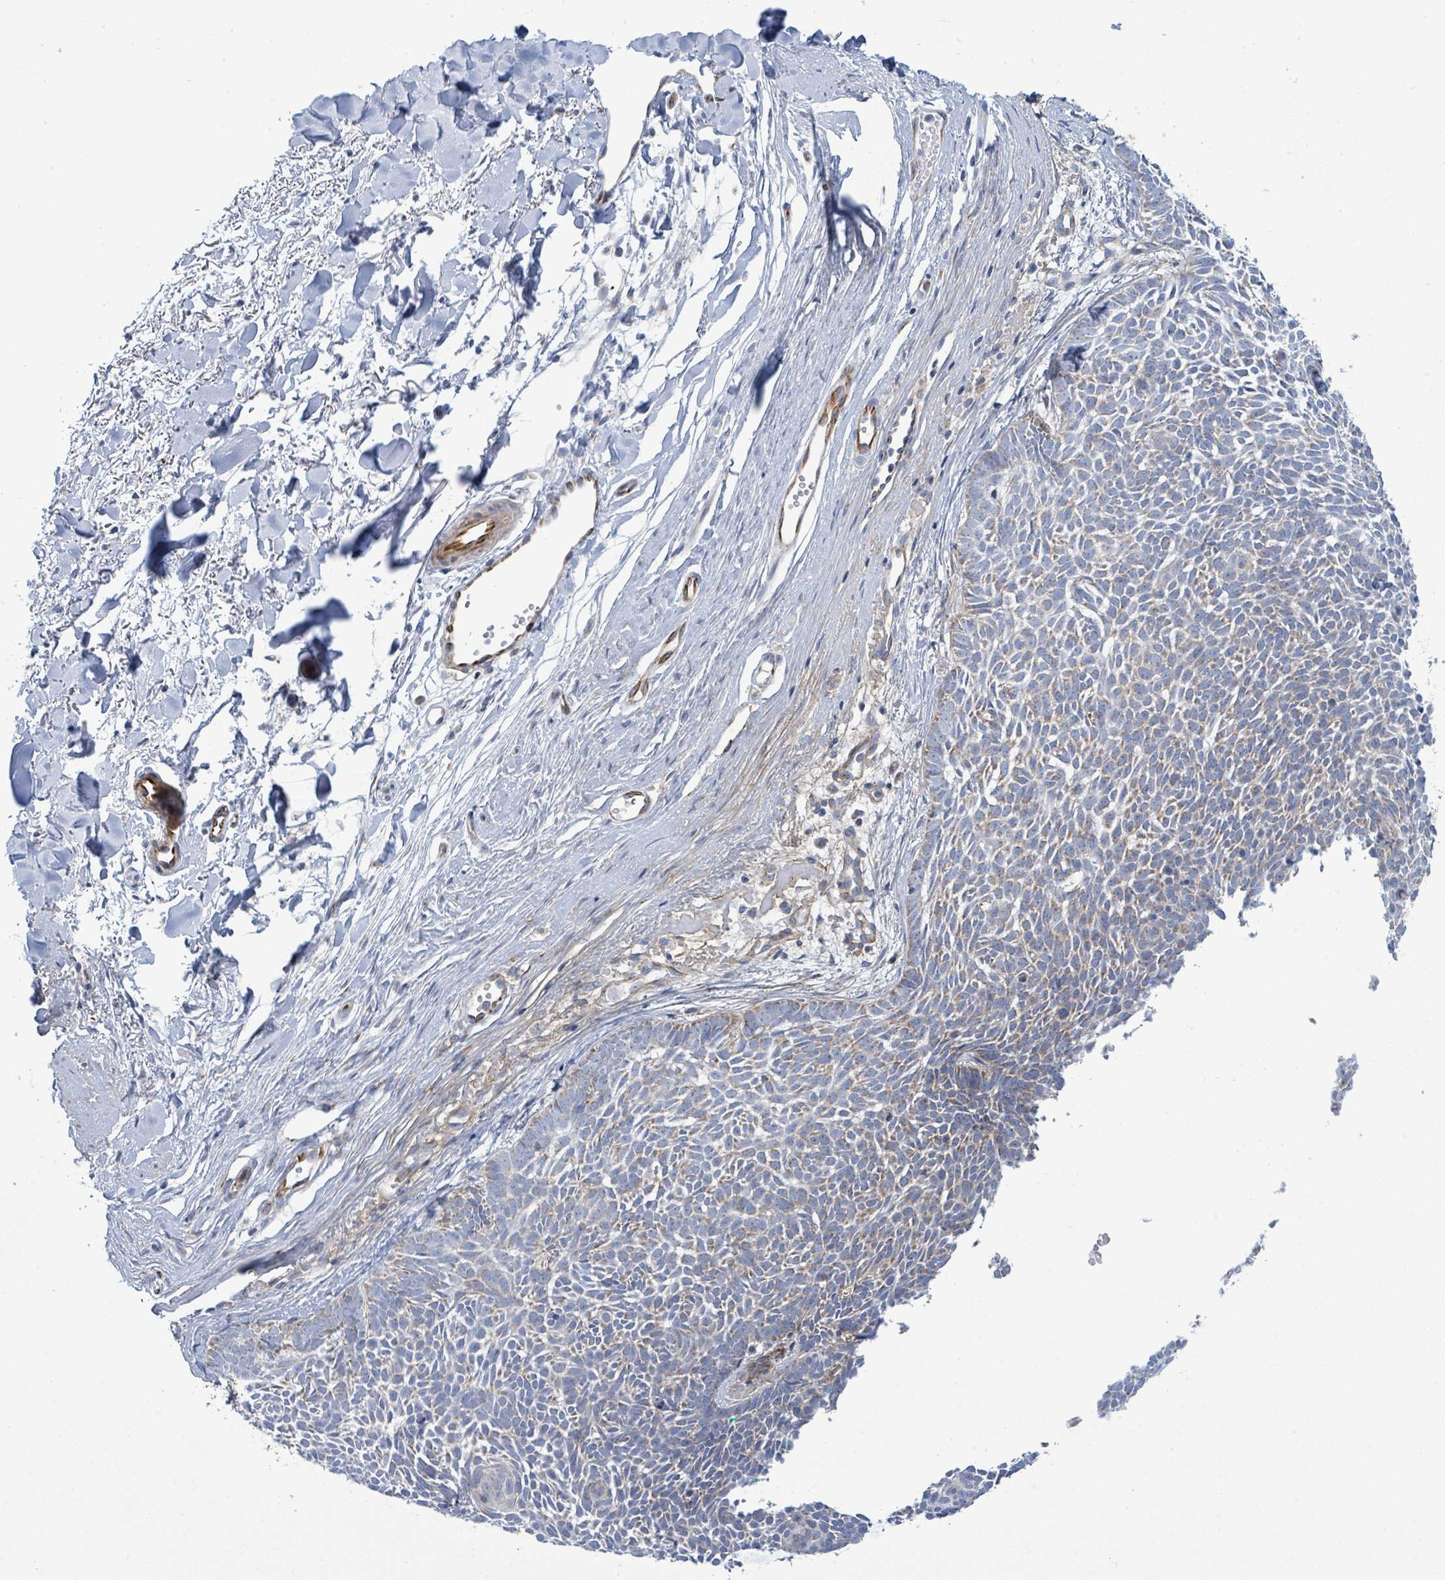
{"staining": {"intensity": "weak", "quantity": "25%-75%", "location": "cytoplasmic/membranous"}, "tissue": "skin cancer", "cell_type": "Tumor cells", "image_type": "cancer", "snomed": [{"axis": "morphology", "description": "Basal cell carcinoma"}, {"axis": "topography", "description": "Skin"}], "caption": "Human skin cancer stained for a protein (brown) reveals weak cytoplasmic/membranous positive expression in about 25%-75% of tumor cells.", "gene": "ALG12", "patient": {"sex": "male", "age": 61}}